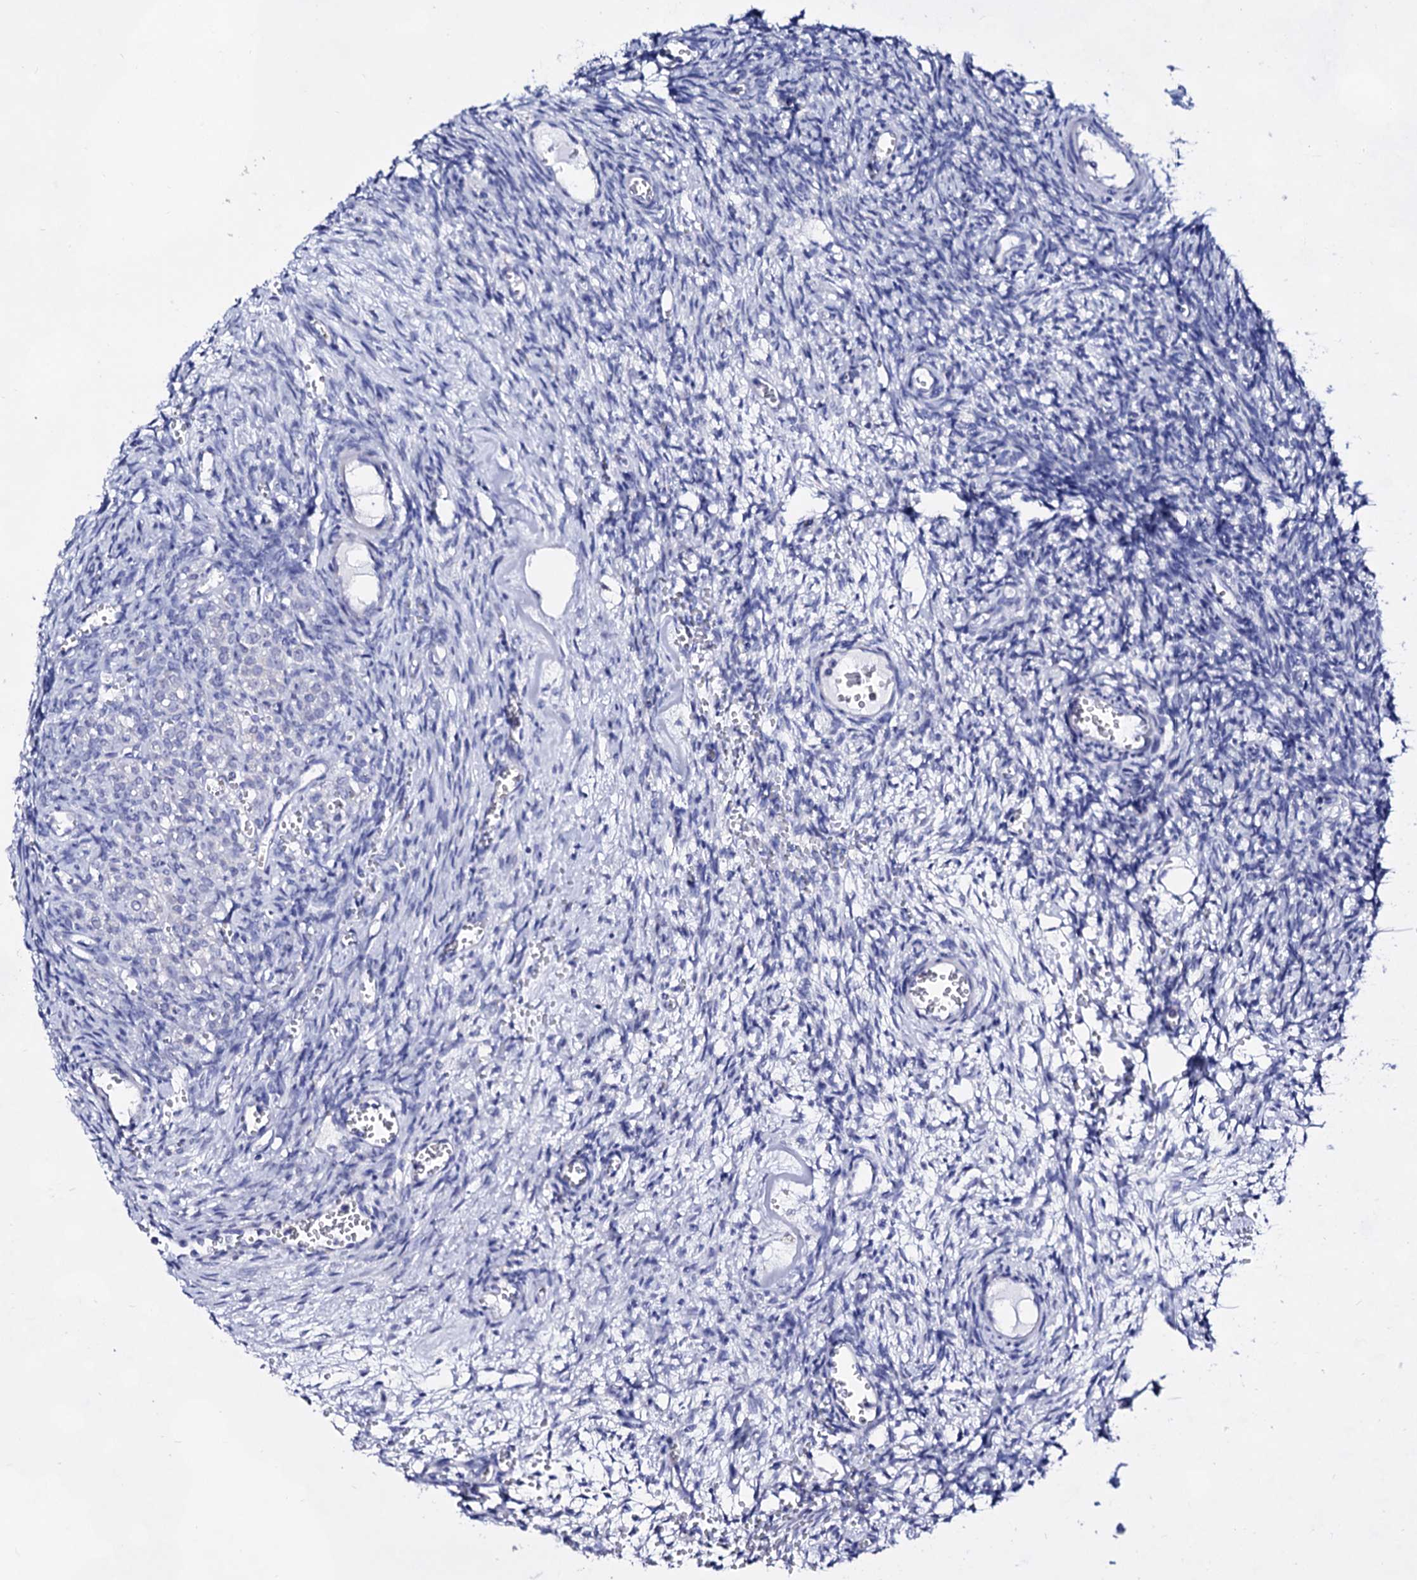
{"staining": {"intensity": "negative", "quantity": "none", "location": "none"}, "tissue": "ovary", "cell_type": "Ovarian stroma cells", "image_type": "normal", "snomed": [{"axis": "morphology", "description": "Normal tissue, NOS"}, {"axis": "topography", "description": "Ovary"}], "caption": "Photomicrograph shows no protein expression in ovarian stroma cells of unremarkable ovary. (DAB (3,3'-diaminobenzidine) immunohistochemistry with hematoxylin counter stain).", "gene": "PLIN1", "patient": {"sex": "female", "age": 39}}